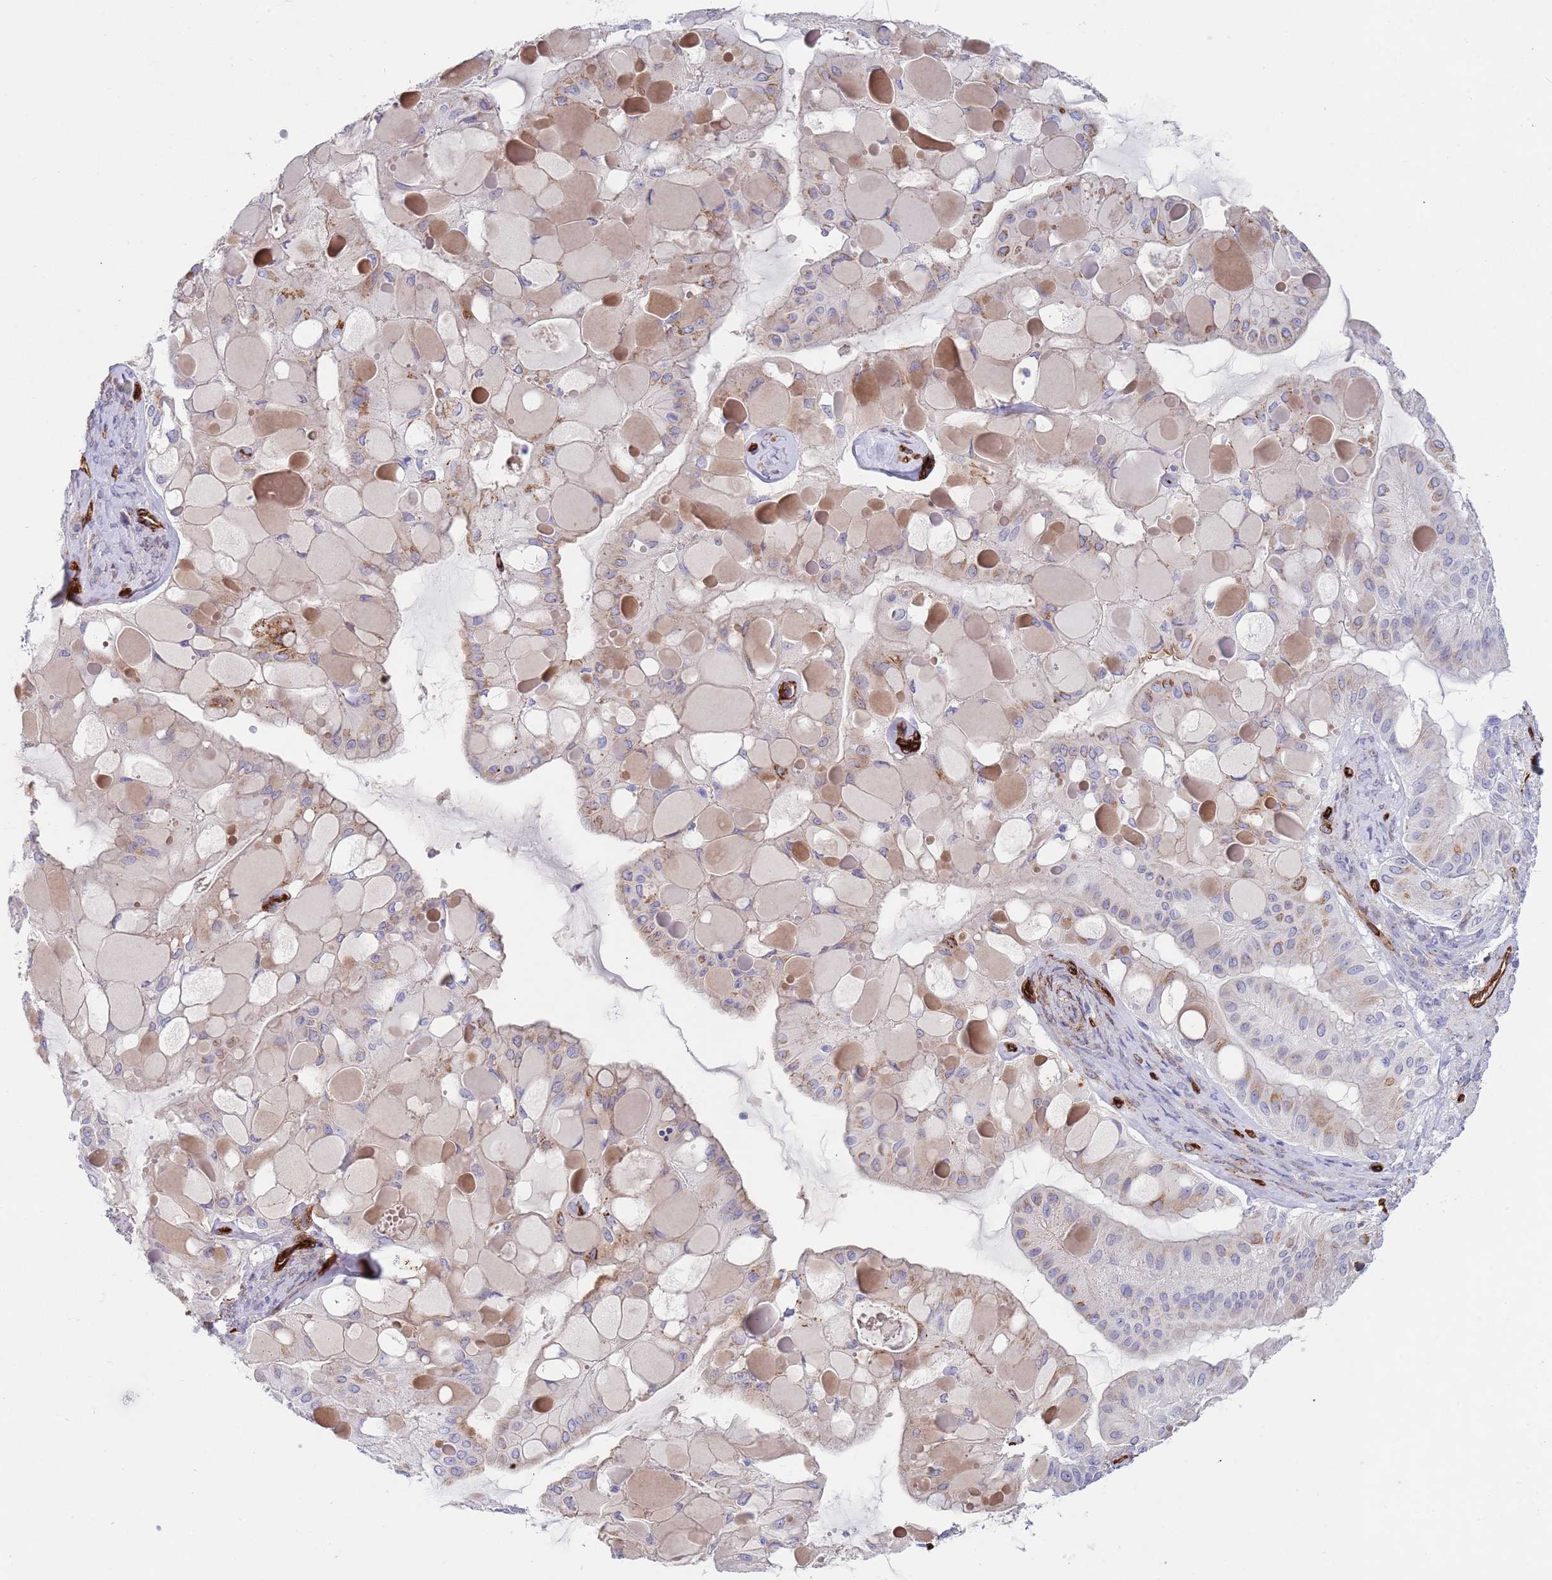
{"staining": {"intensity": "weak", "quantity": "25%-75%", "location": "cytoplasmic/membranous"}, "tissue": "ovarian cancer", "cell_type": "Tumor cells", "image_type": "cancer", "snomed": [{"axis": "morphology", "description": "Cystadenocarcinoma, mucinous, NOS"}, {"axis": "topography", "description": "Ovary"}], "caption": "Immunohistochemical staining of human mucinous cystadenocarcinoma (ovarian) displays low levels of weak cytoplasmic/membranous expression in approximately 25%-75% of tumor cells.", "gene": "CAV2", "patient": {"sex": "female", "age": 61}}